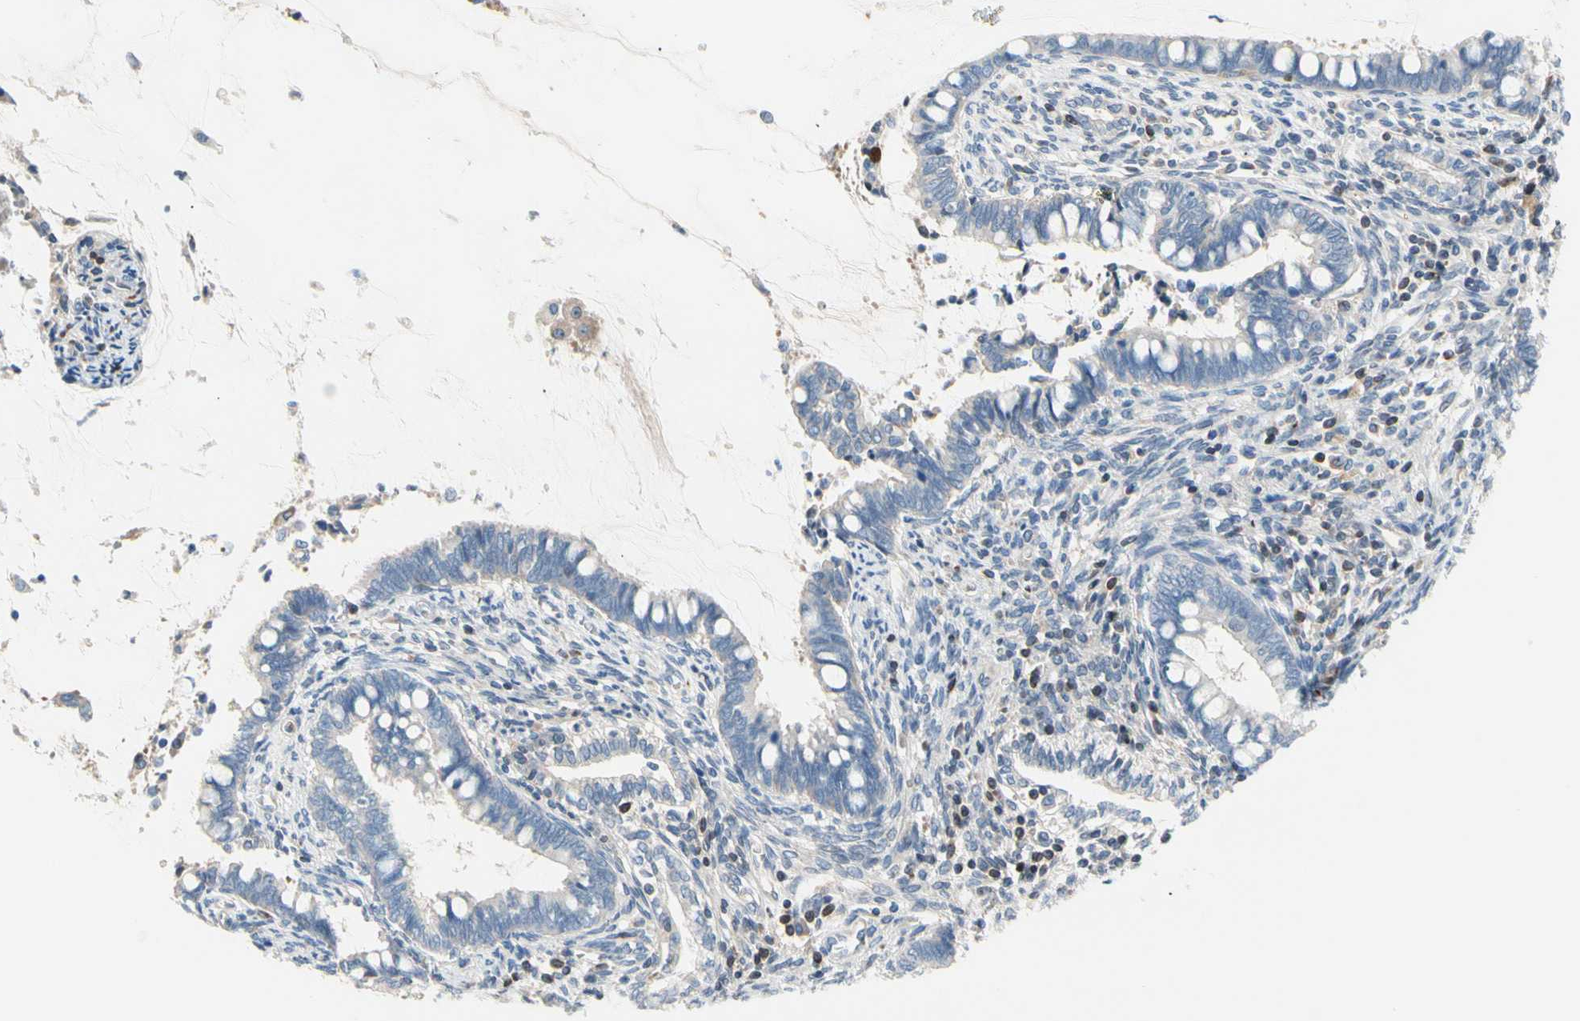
{"staining": {"intensity": "negative", "quantity": "none", "location": "none"}, "tissue": "cervical cancer", "cell_type": "Tumor cells", "image_type": "cancer", "snomed": [{"axis": "morphology", "description": "Adenocarcinoma, NOS"}, {"axis": "topography", "description": "Cervix"}], "caption": "An IHC histopathology image of cervical adenocarcinoma is shown. There is no staining in tumor cells of cervical adenocarcinoma.", "gene": "MAP3K3", "patient": {"sex": "female", "age": 44}}